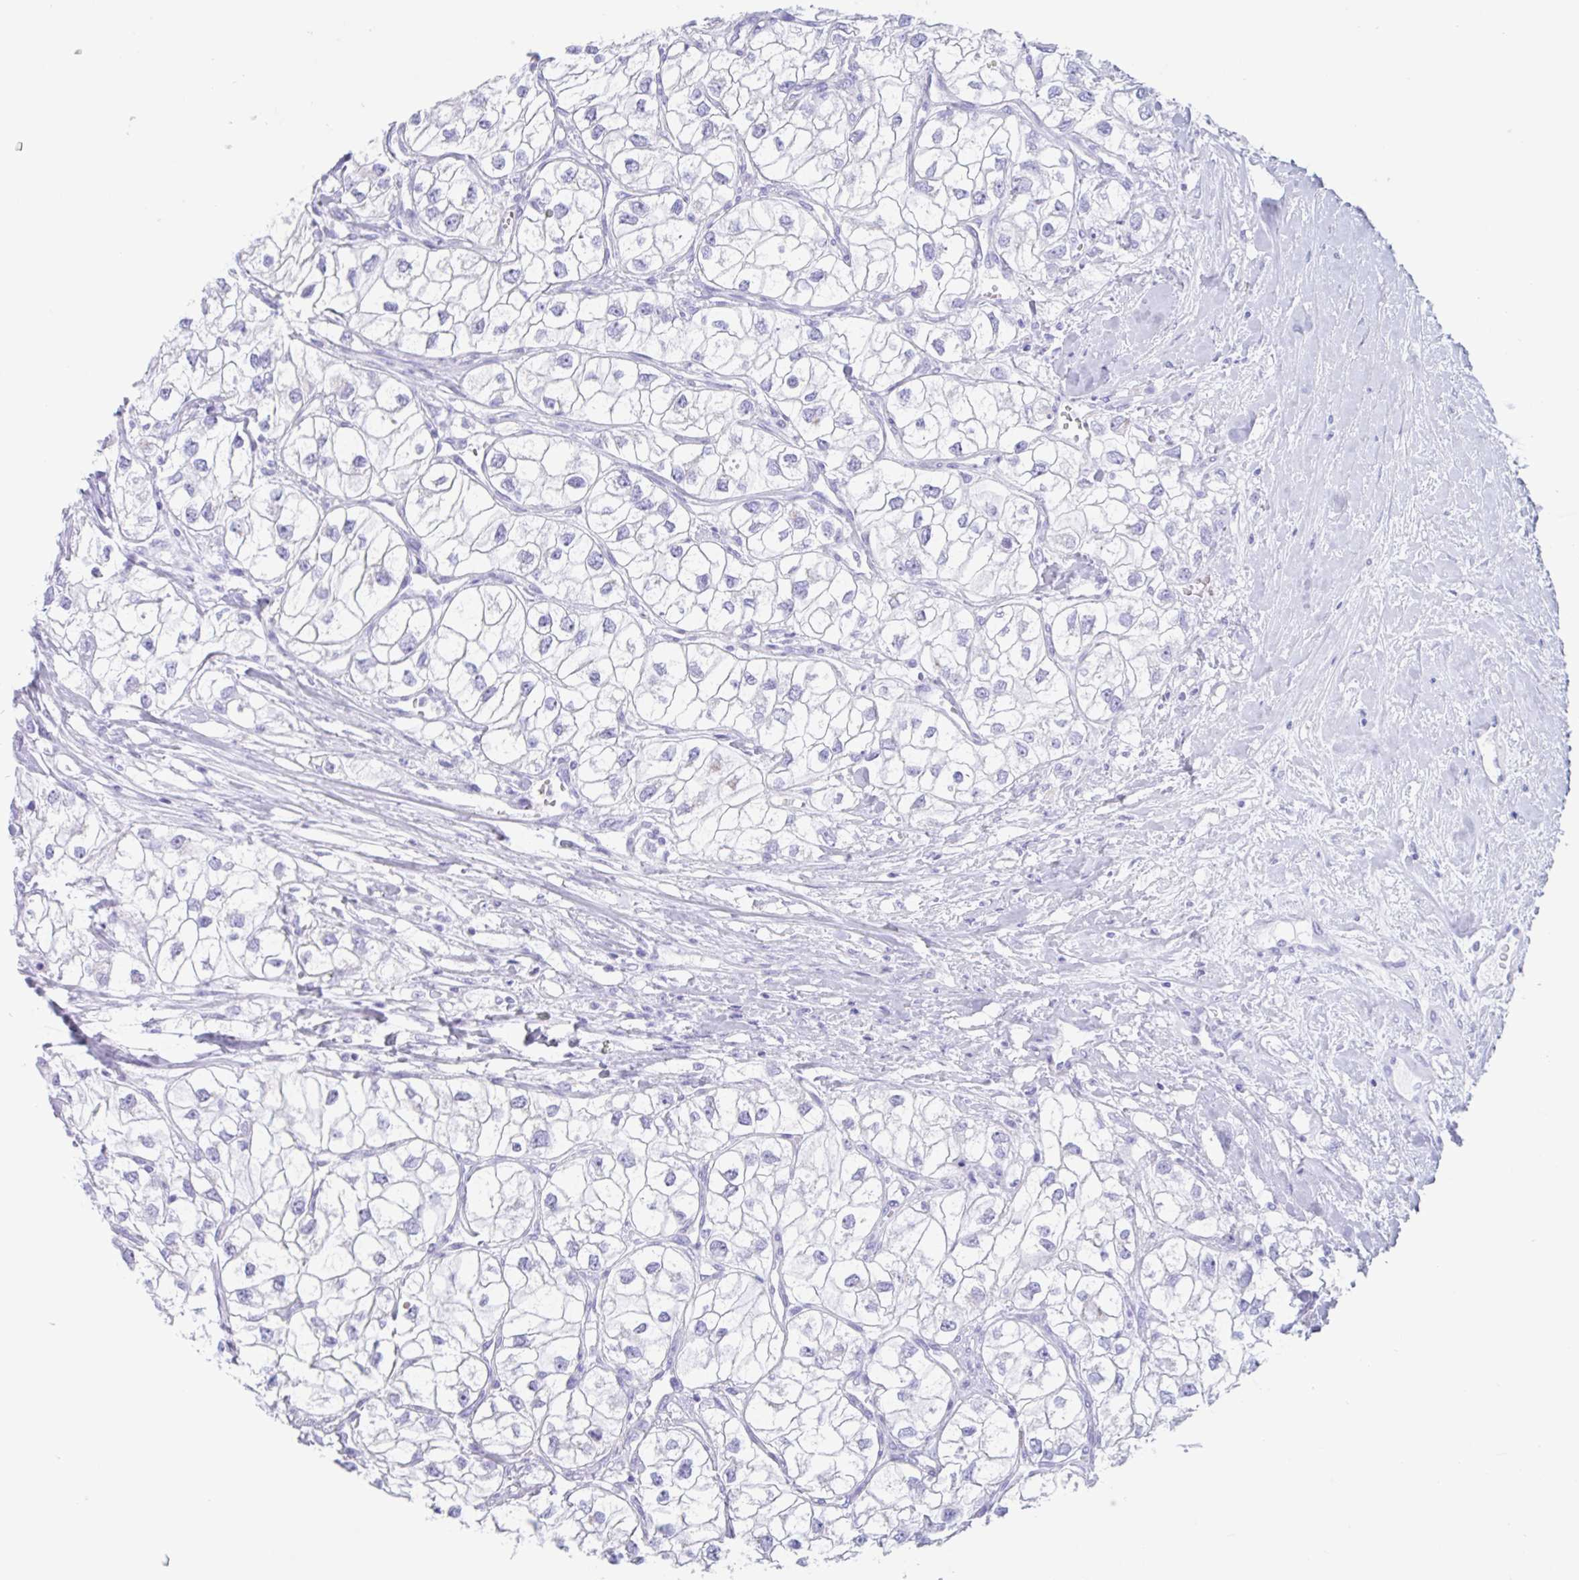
{"staining": {"intensity": "negative", "quantity": "none", "location": "none"}, "tissue": "renal cancer", "cell_type": "Tumor cells", "image_type": "cancer", "snomed": [{"axis": "morphology", "description": "Adenocarcinoma, NOS"}, {"axis": "topography", "description": "Kidney"}], "caption": "Immunohistochemical staining of renal cancer (adenocarcinoma) exhibits no significant positivity in tumor cells. Brightfield microscopy of immunohistochemistry stained with DAB (3,3'-diaminobenzidine) (brown) and hematoxylin (blue), captured at high magnification.", "gene": "CPTP", "patient": {"sex": "male", "age": 59}}